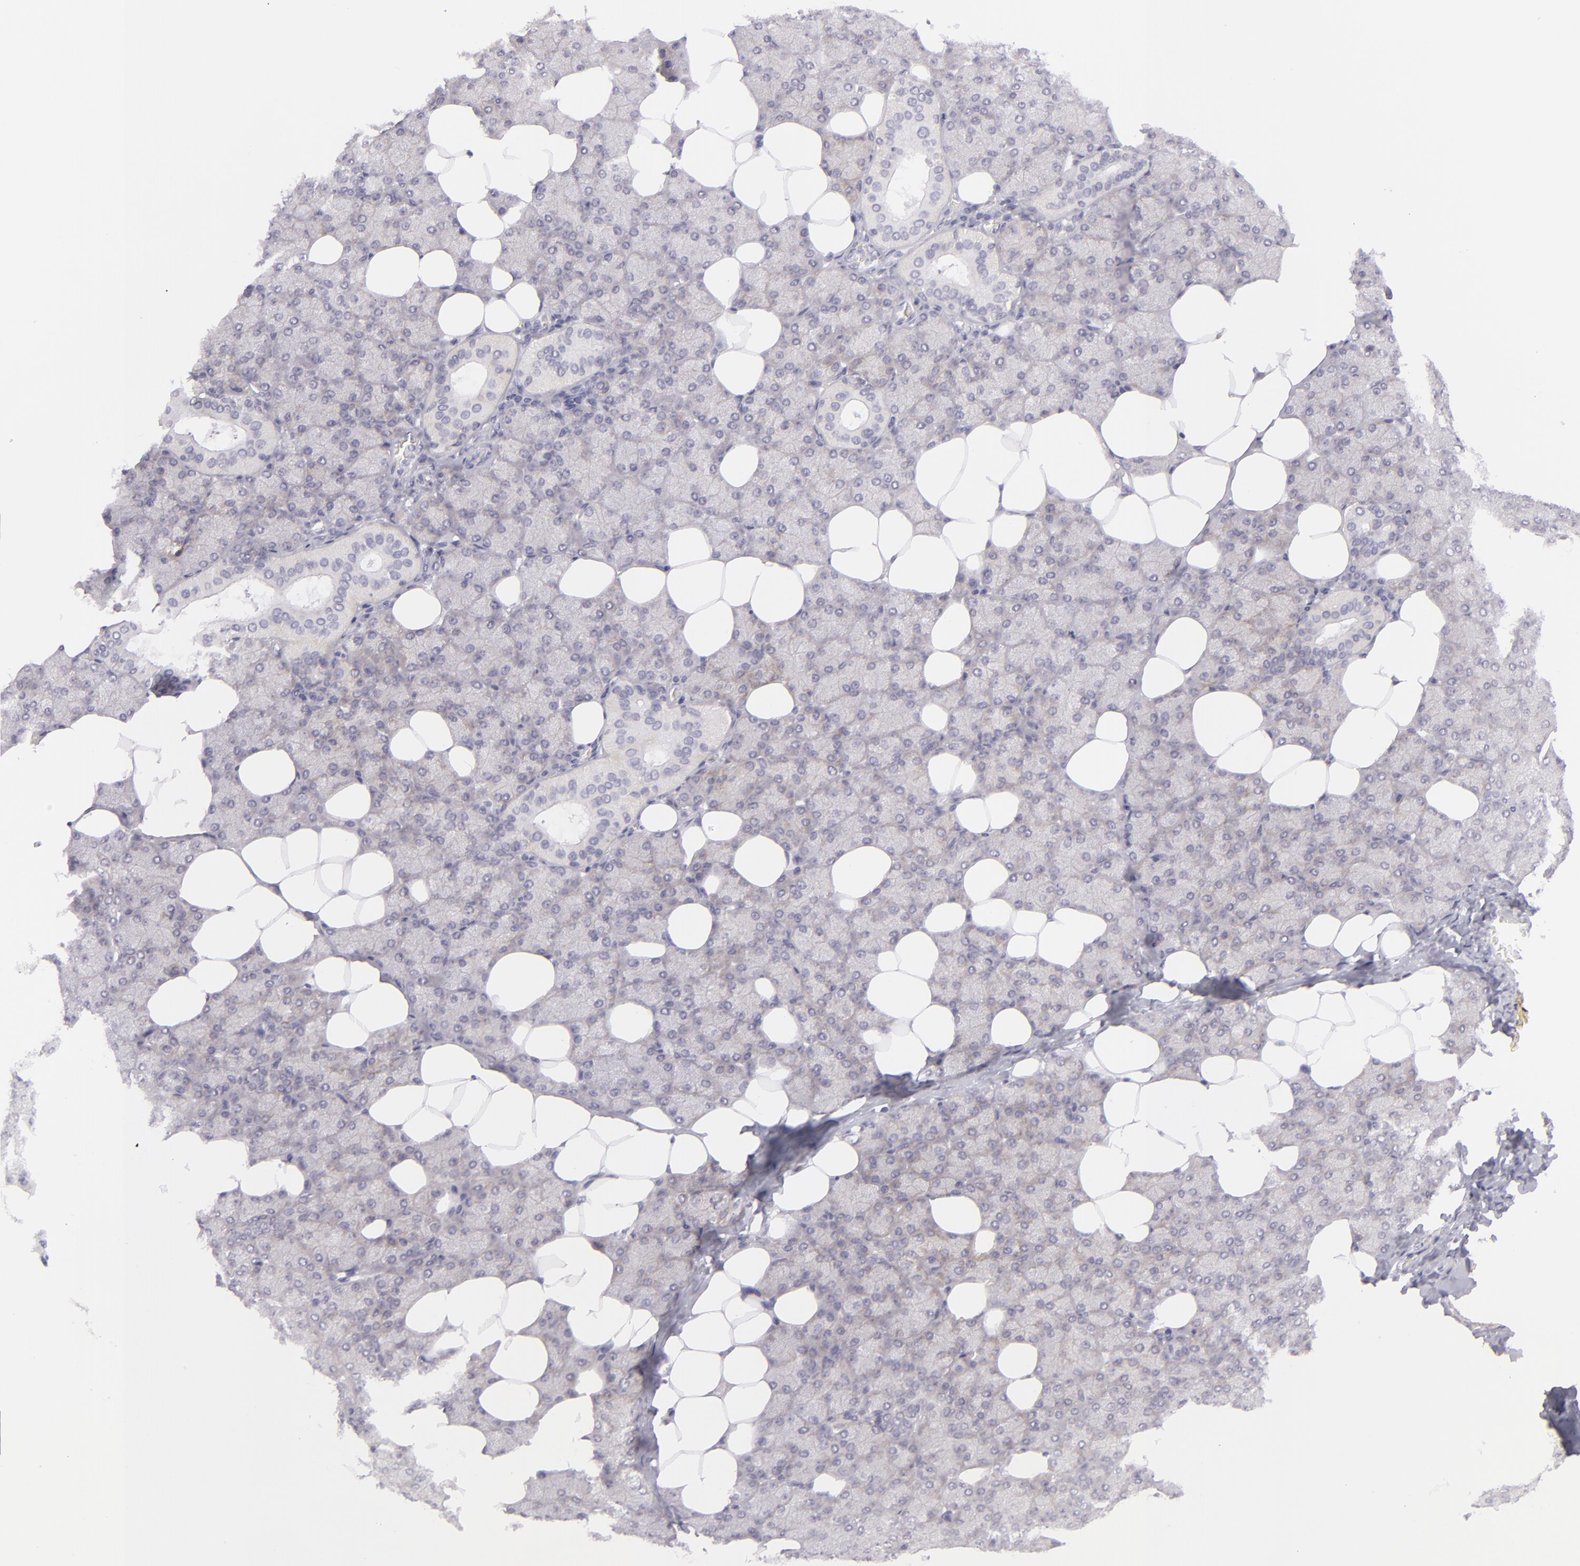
{"staining": {"intensity": "weak", "quantity": ">75%", "location": "cytoplasmic/membranous"}, "tissue": "salivary gland", "cell_type": "Glandular cells", "image_type": "normal", "snomed": [{"axis": "morphology", "description": "Normal tissue, NOS"}, {"axis": "topography", "description": "Lymph node"}, {"axis": "topography", "description": "Salivary gland"}], "caption": "Protein staining displays weak cytoplasmic/membranous staining in about >75% of glandular cells in benign salivary gland.", "gene": "DLG4", "patient": {"sex": "male", "age": 8}}